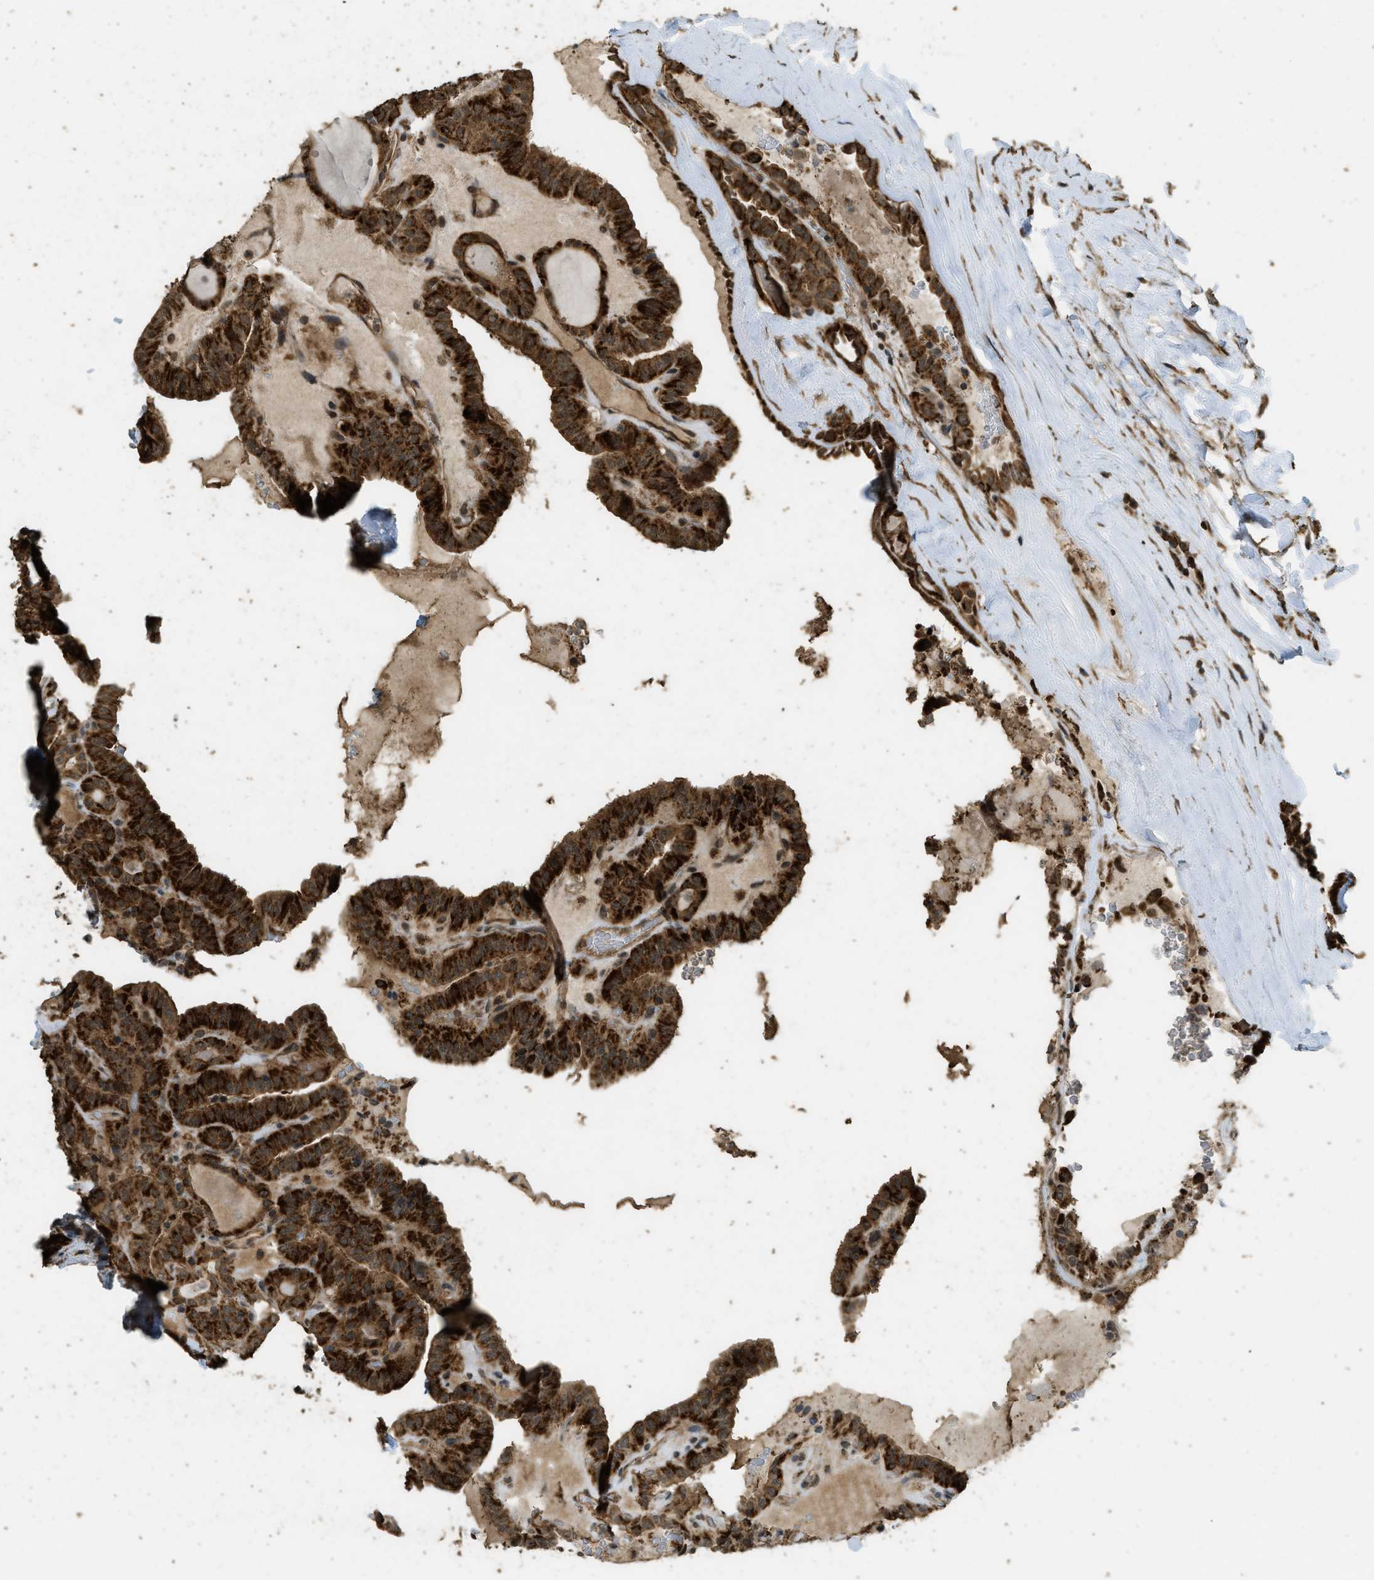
{"staining": {"intensity": "strong", "quantity": ">75%", "location": "cytoplasmic/membranous"}, "tissue": "thyroid cancer", "cell_type": "Tumor cells", "image_type": "cancer", "snomed": [{"axis": "morphology", "description": "Papillary adenocarcinoma, NOS"}, {"axis": "topography", "description": "Thyroid gland"}], "caption": "Brown immunohistochemical staining in human papillary adenocarcinoma (thyroid) reveals strong cytoplasmic/membranous expression in approximately >75% of tumor cells.", "gene": "CTPS1", "patient": {"sex": "male", "age": 77}}